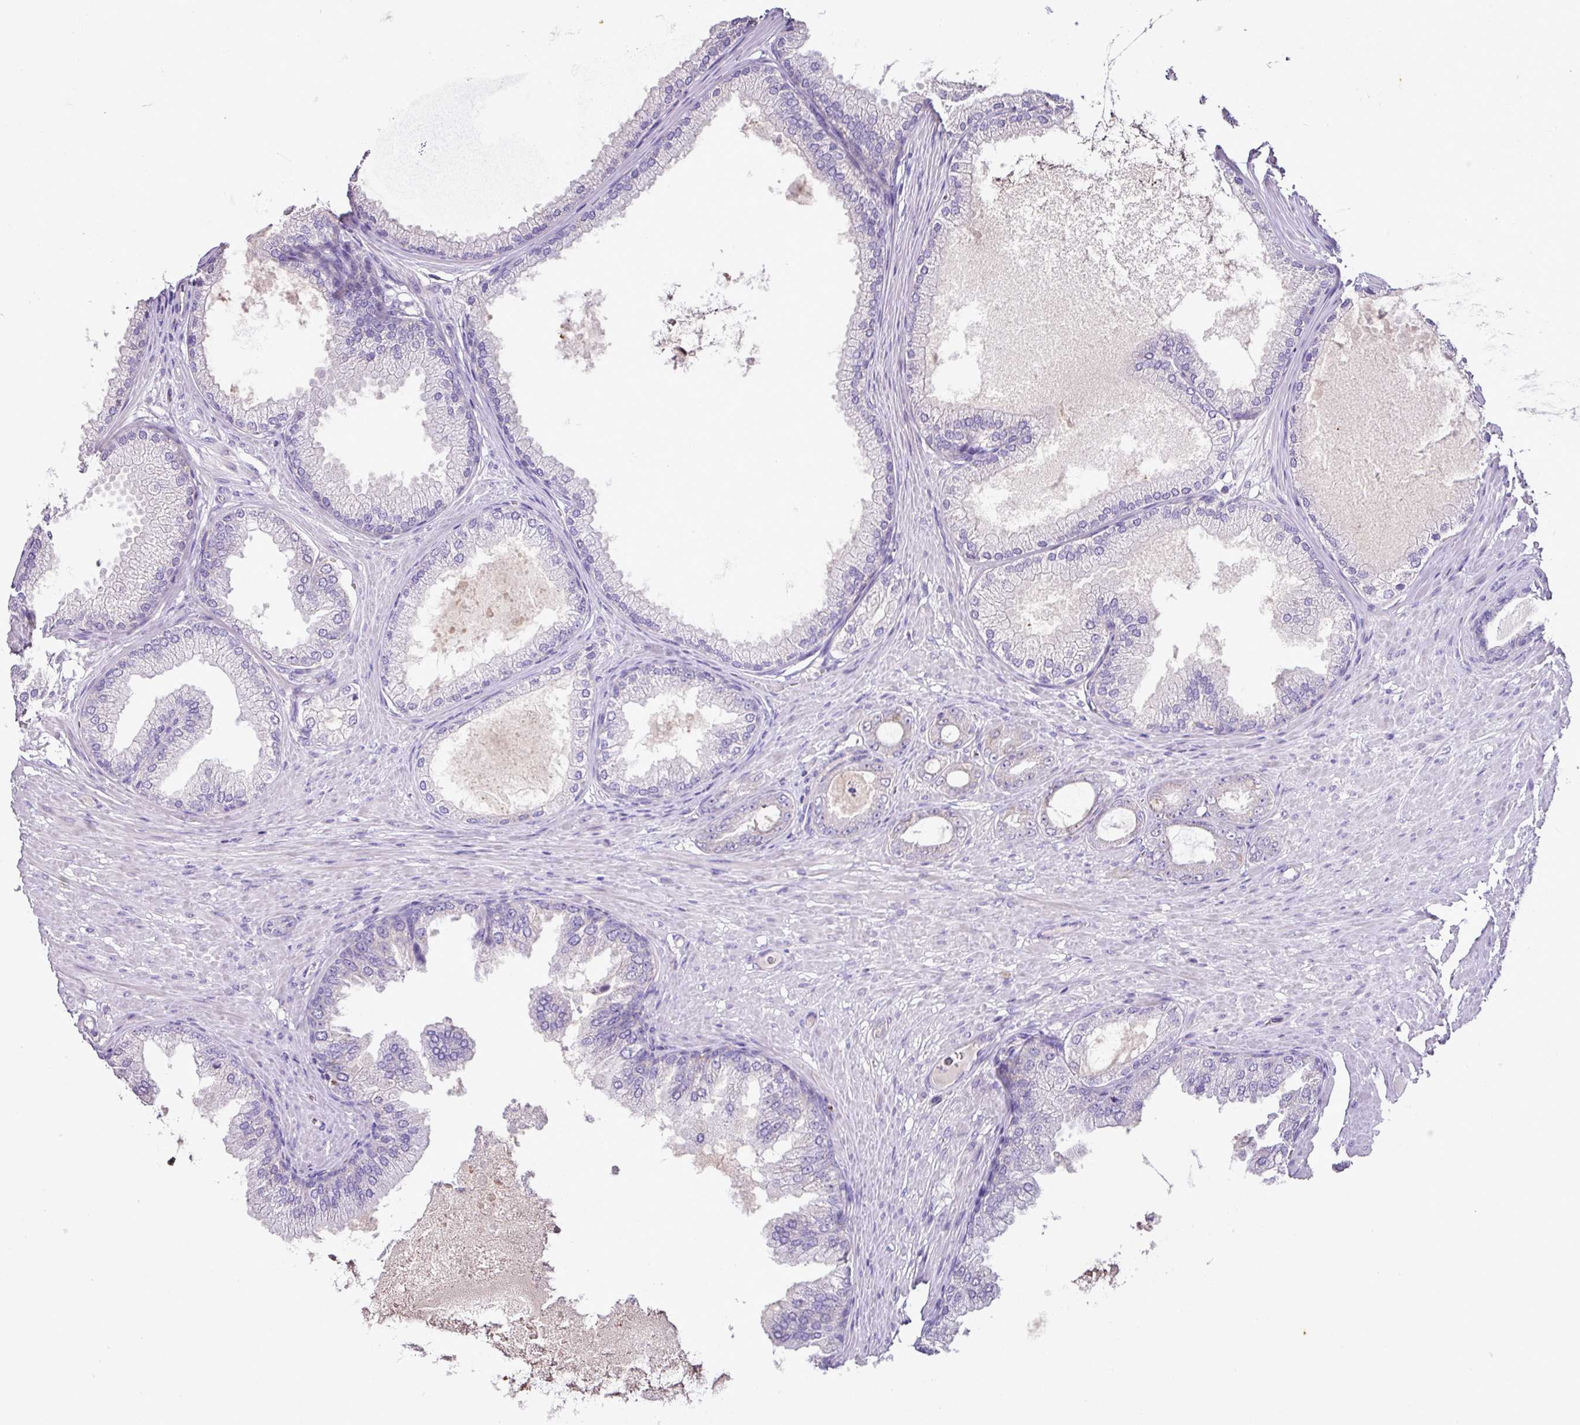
{"staining": {"intensity": "negative", "quantity": "none", "location": "none"}, "tissue": "prostate cancer", "cell_type": "Tumor cells", "image_type": "cancer", "snomed": [{"axis": "morphology", "description": "Adenocarcinoma, Low grade"}, {"axis": "topography", "description": "Prostate"}], "caption": "Human prostate adenocarcinoma (low-grade) stained for a protein using immunohistochemistry (IHC) displays no expression in tumor cells.", "gene": "AGR3", "patient": {"sex": "male", "age": 63}}